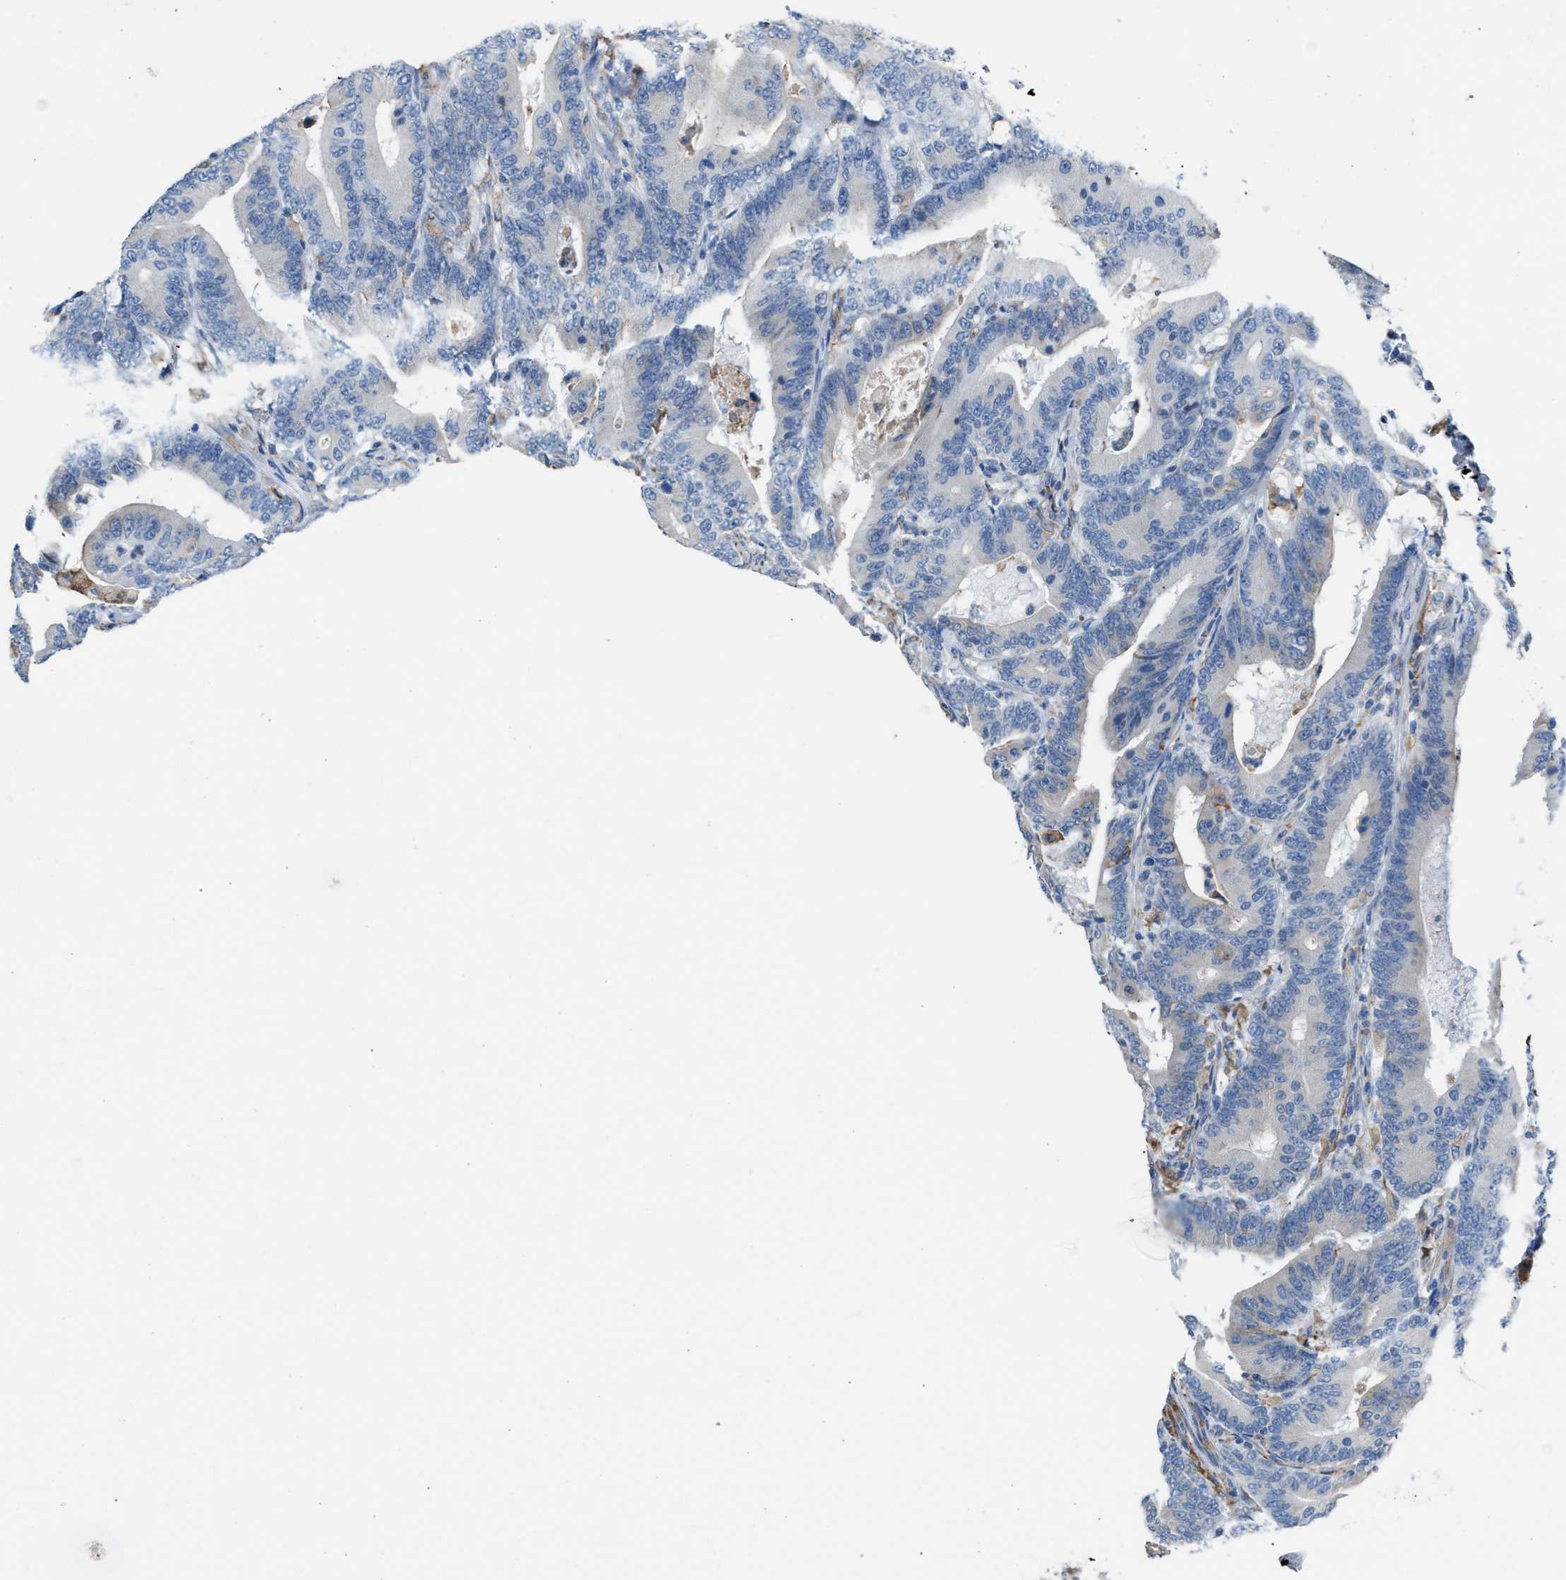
{"staining": {"intensity": "negative", "quantity": "none", "location": "none"}, "tissue": "colorectal cancer", "cell_type": "Tumor cells", "image_type": "cancer", "snomed": [{"axis": "morphology", "description": "Adenocarcinoma, NOS"}, {"axis": "topography", "description": "Colon"}], "caption": "Immunohistochemistry (IHC) histopathology image of human colorectal cancer stained for a protein (brown), which shows no expression in tumor cells.", "gene": "CA3", "patient": {"sex": "female", "age": 66}}